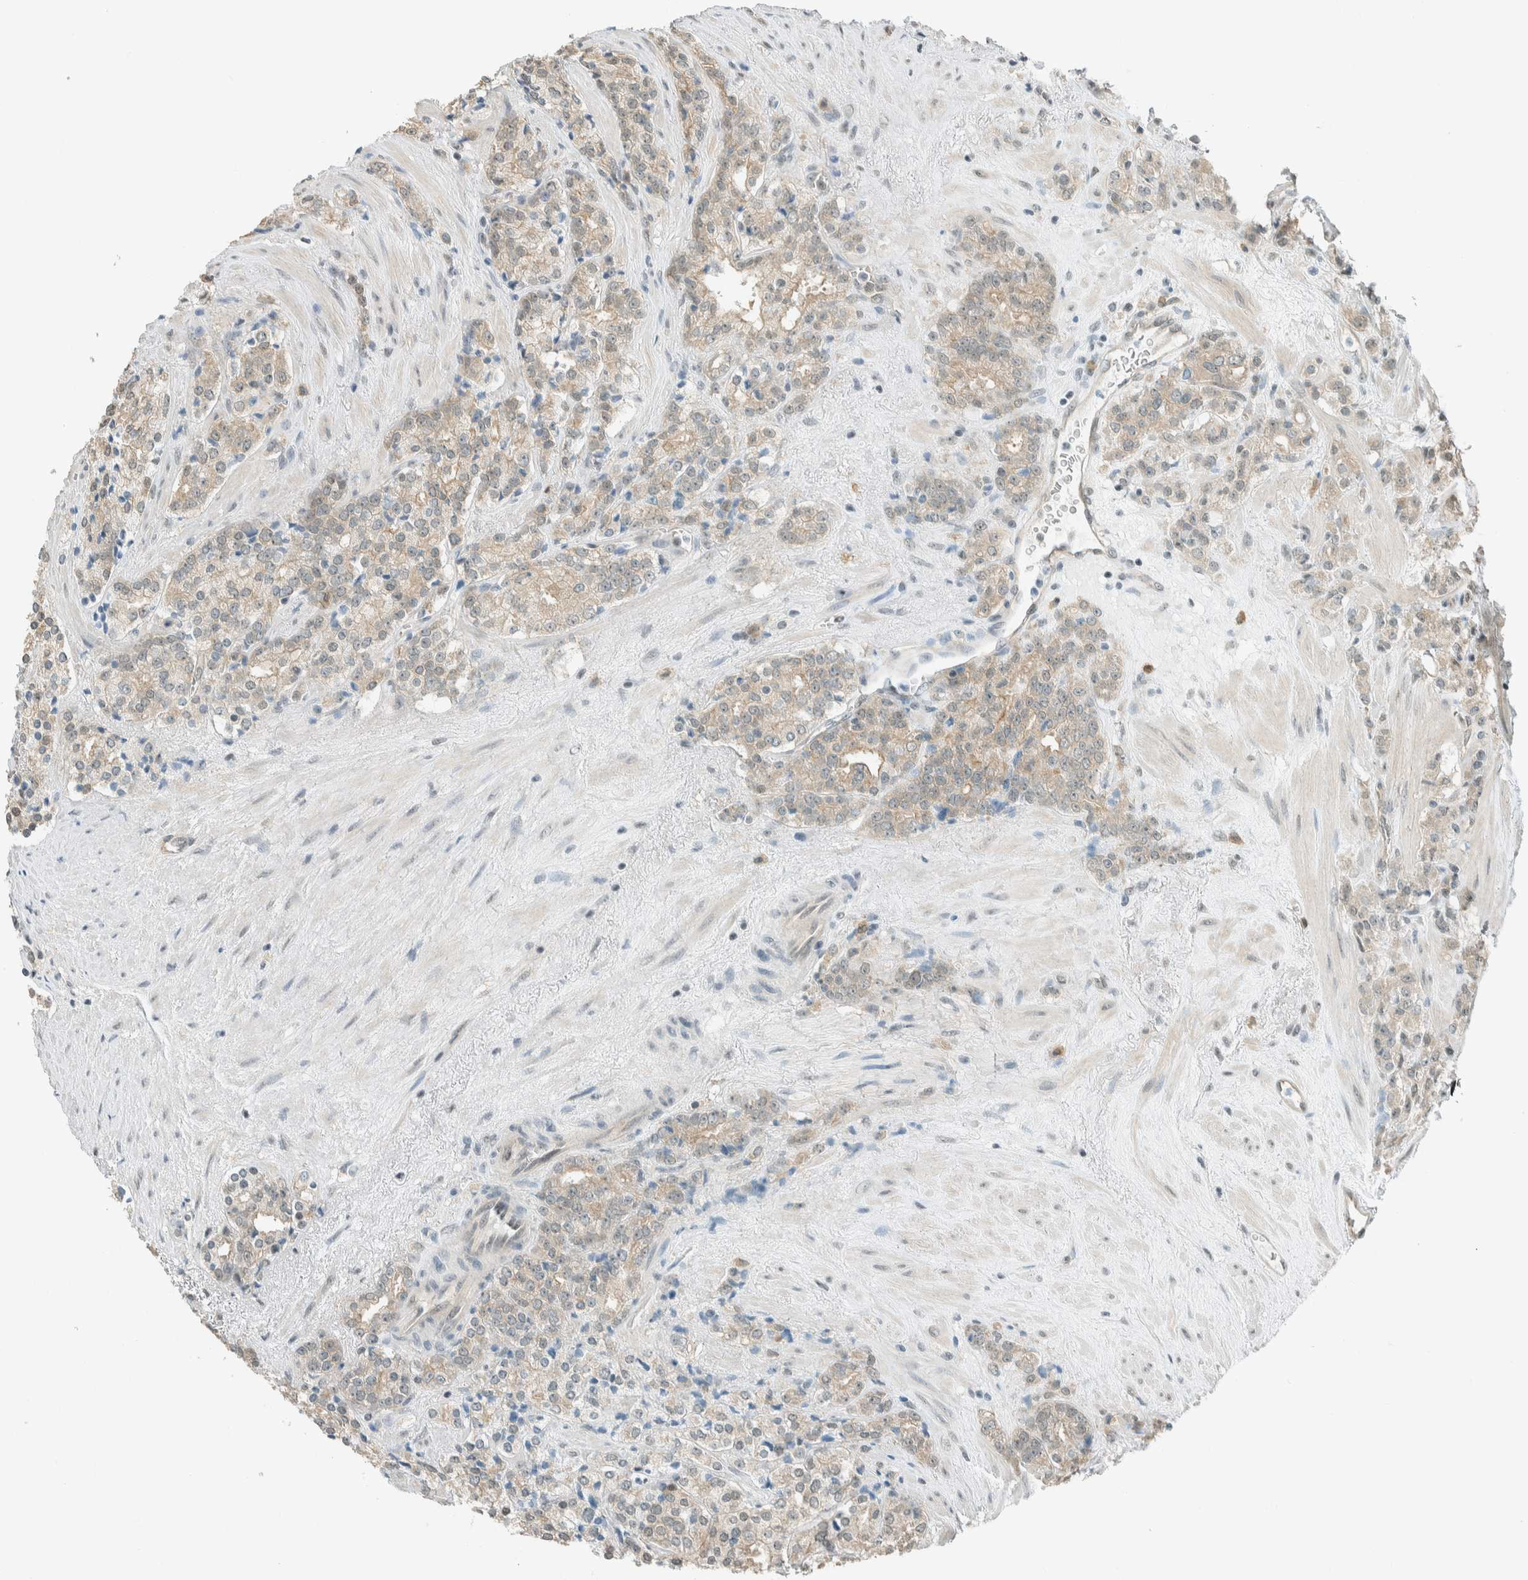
{"staining": {"intensity": "weak", "quantity": "25%-75%", "location": "cytoplasmic/membranous"}, "tissue": "prostate cancer", "cell_type": "Tumor cells", "image_type": "cancer", "snomed": [{"axis": "morphology", "description": "Adenocarcinoma, High grade"}, {"axis": "topography", "description": "Prostate"}], "caption": "Tumor cells demonstrate low levels of weak cytoplasmic/membranous expression in about 25%-75% of cells in prostate adenocarcinoma (high-grade).", "gene": "NIBAN2", "patient": {"sex": "male", "age": 71}}